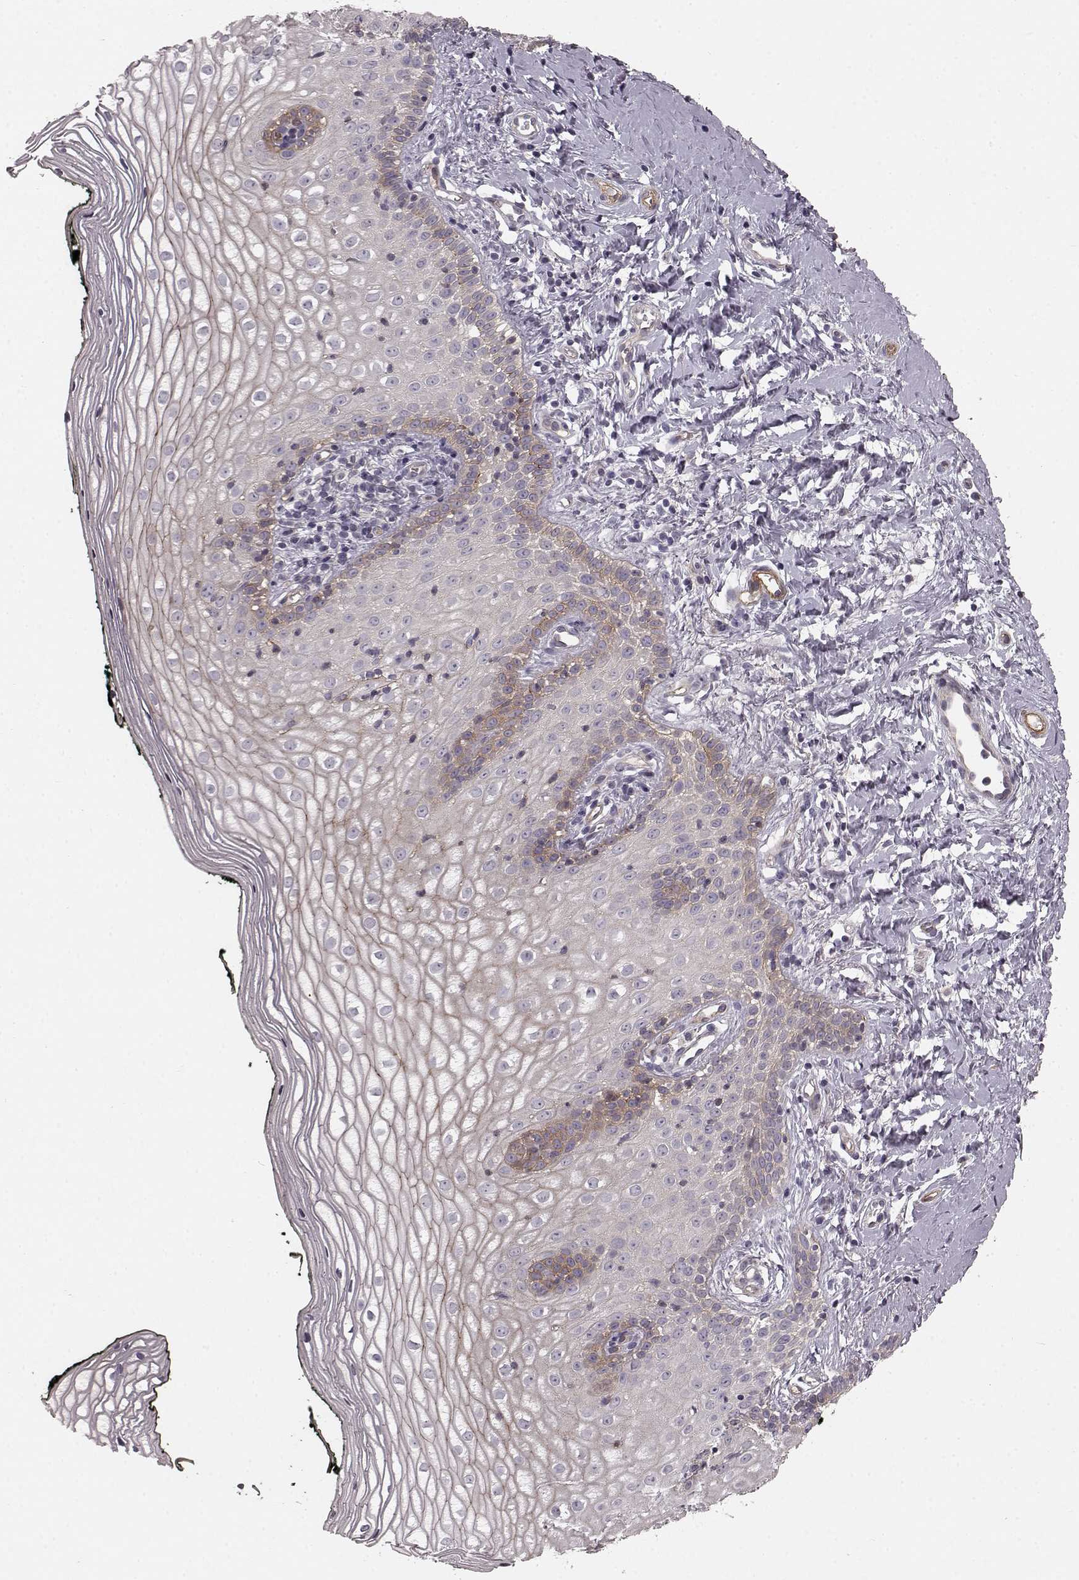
{"staining": {"intensity": "weak", "quantity": "<25%", "location": "cytoplasmic/membranous"}, "tissue": "vagina", "cell_type": "Squamous epithelial cells", "image_type": "normal", "snomed": [{"axis": "morphology", "description": "Normal tissue, NOS"}, {"axis": "topography", "description": "Vagina"}], "caption": "Squamous epithelial cells are negative for brown protein staining in unremarkable vagina. (Brightfield microscopy of DAB immunohistochemistry at high magnification).", "gene": "SLC22A18", "patient": {"sex": "female", "age": 47}}